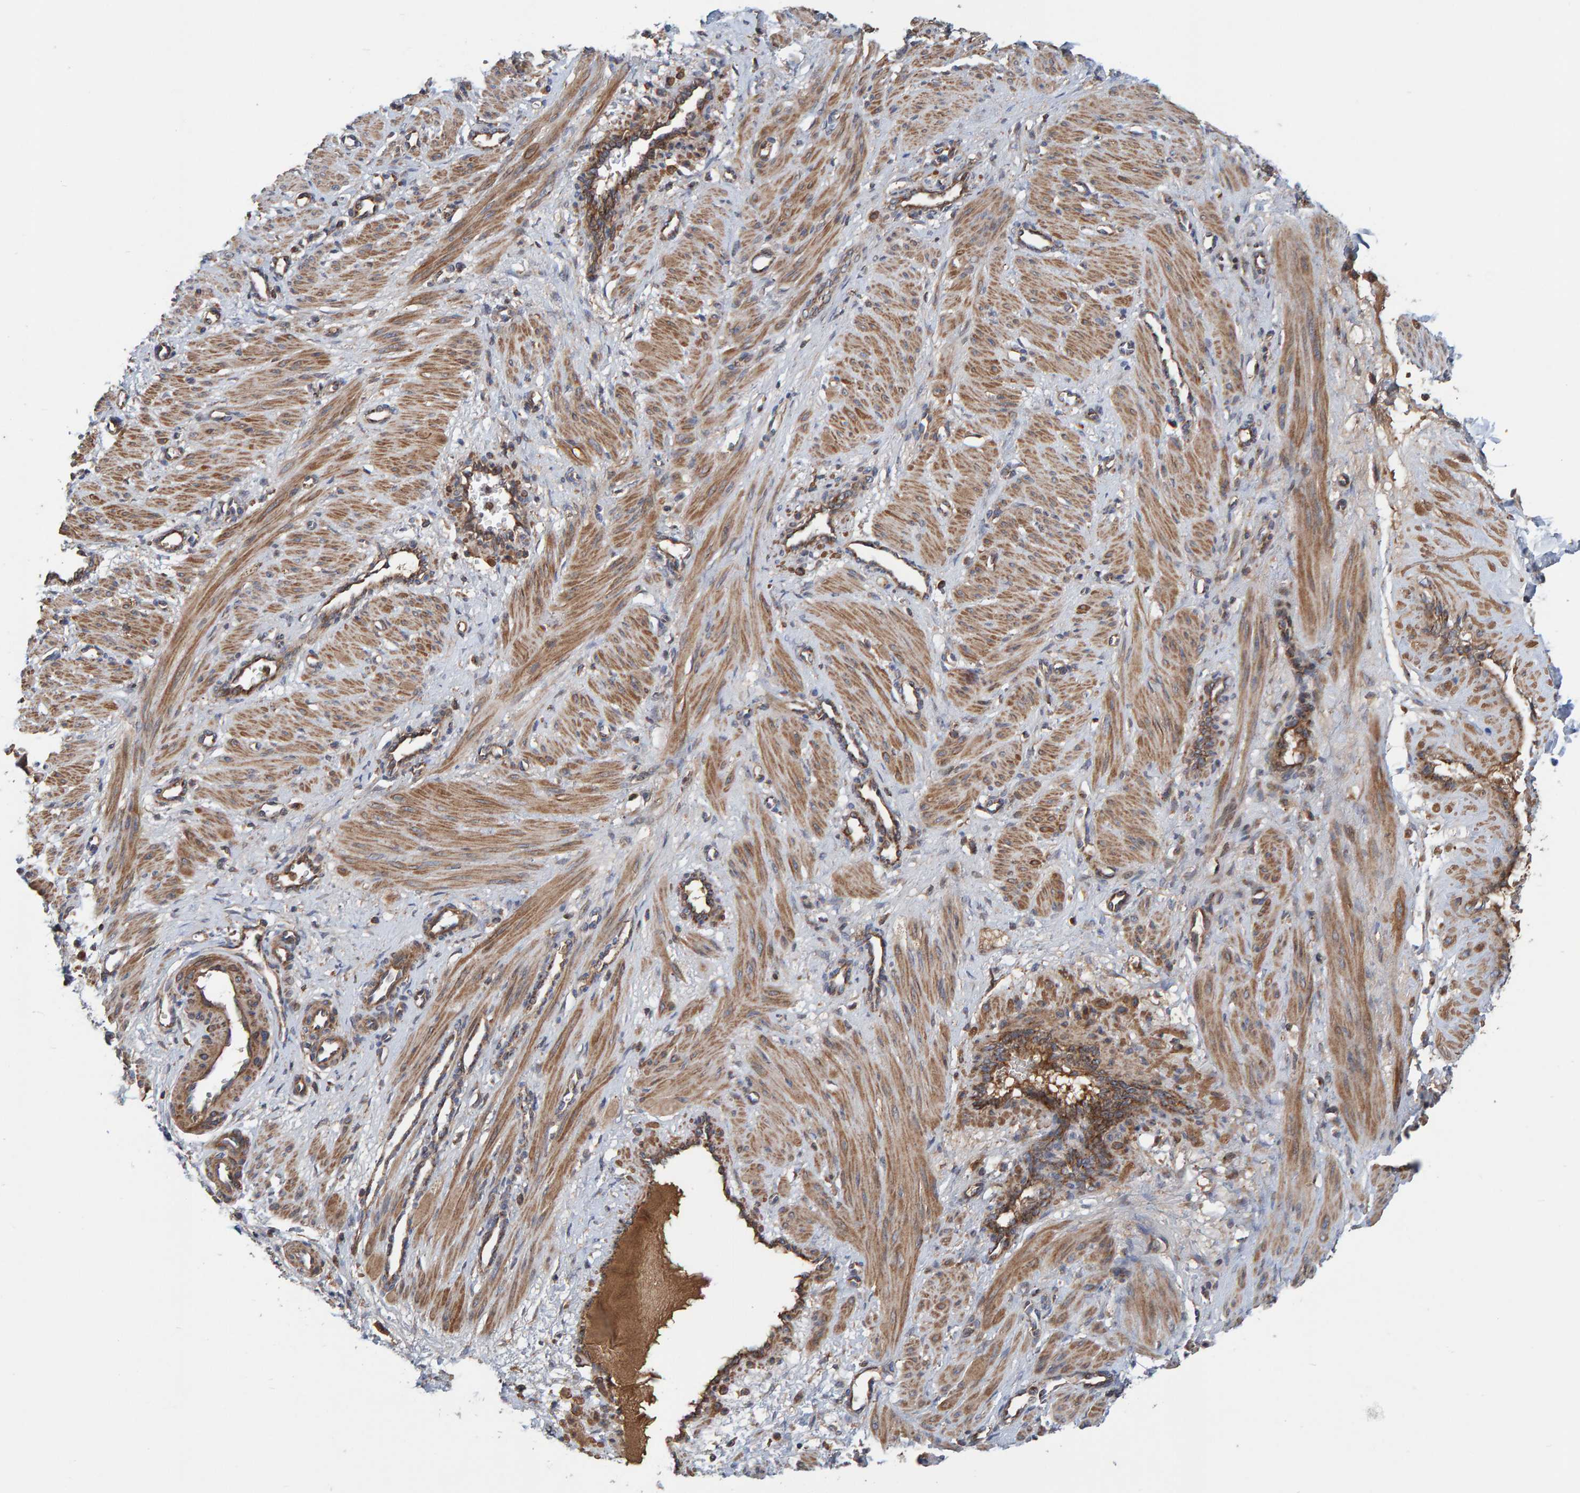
{"staining": {"intensity": "moderate", "quantity": ">75%", "location": "cytoplasmic/membranous"}, "tissue": "smooth muscle", "cell_type": "Smooth muscle cells", "image_type": "normal", "snomed": [{"axis": "morphology", "description": "Normal tissue, NOS"}, {"axis": "topography", "description": "Endometrium"}], "caption": "IHC staining of benign smooth muscle, which demonstrates medium levels of moderate cytoplasmic/membranous expression in approximately >75% of smooth muscle cells indicating moderate cytoplasmic/membranous protein positivity. The staining was performed using DAB (brown) for protein detection and nuclei were counterstained in hematoxylin (blue).", "gene": "KIAA0753", "patient": {"sex": "female", "age": 33}}